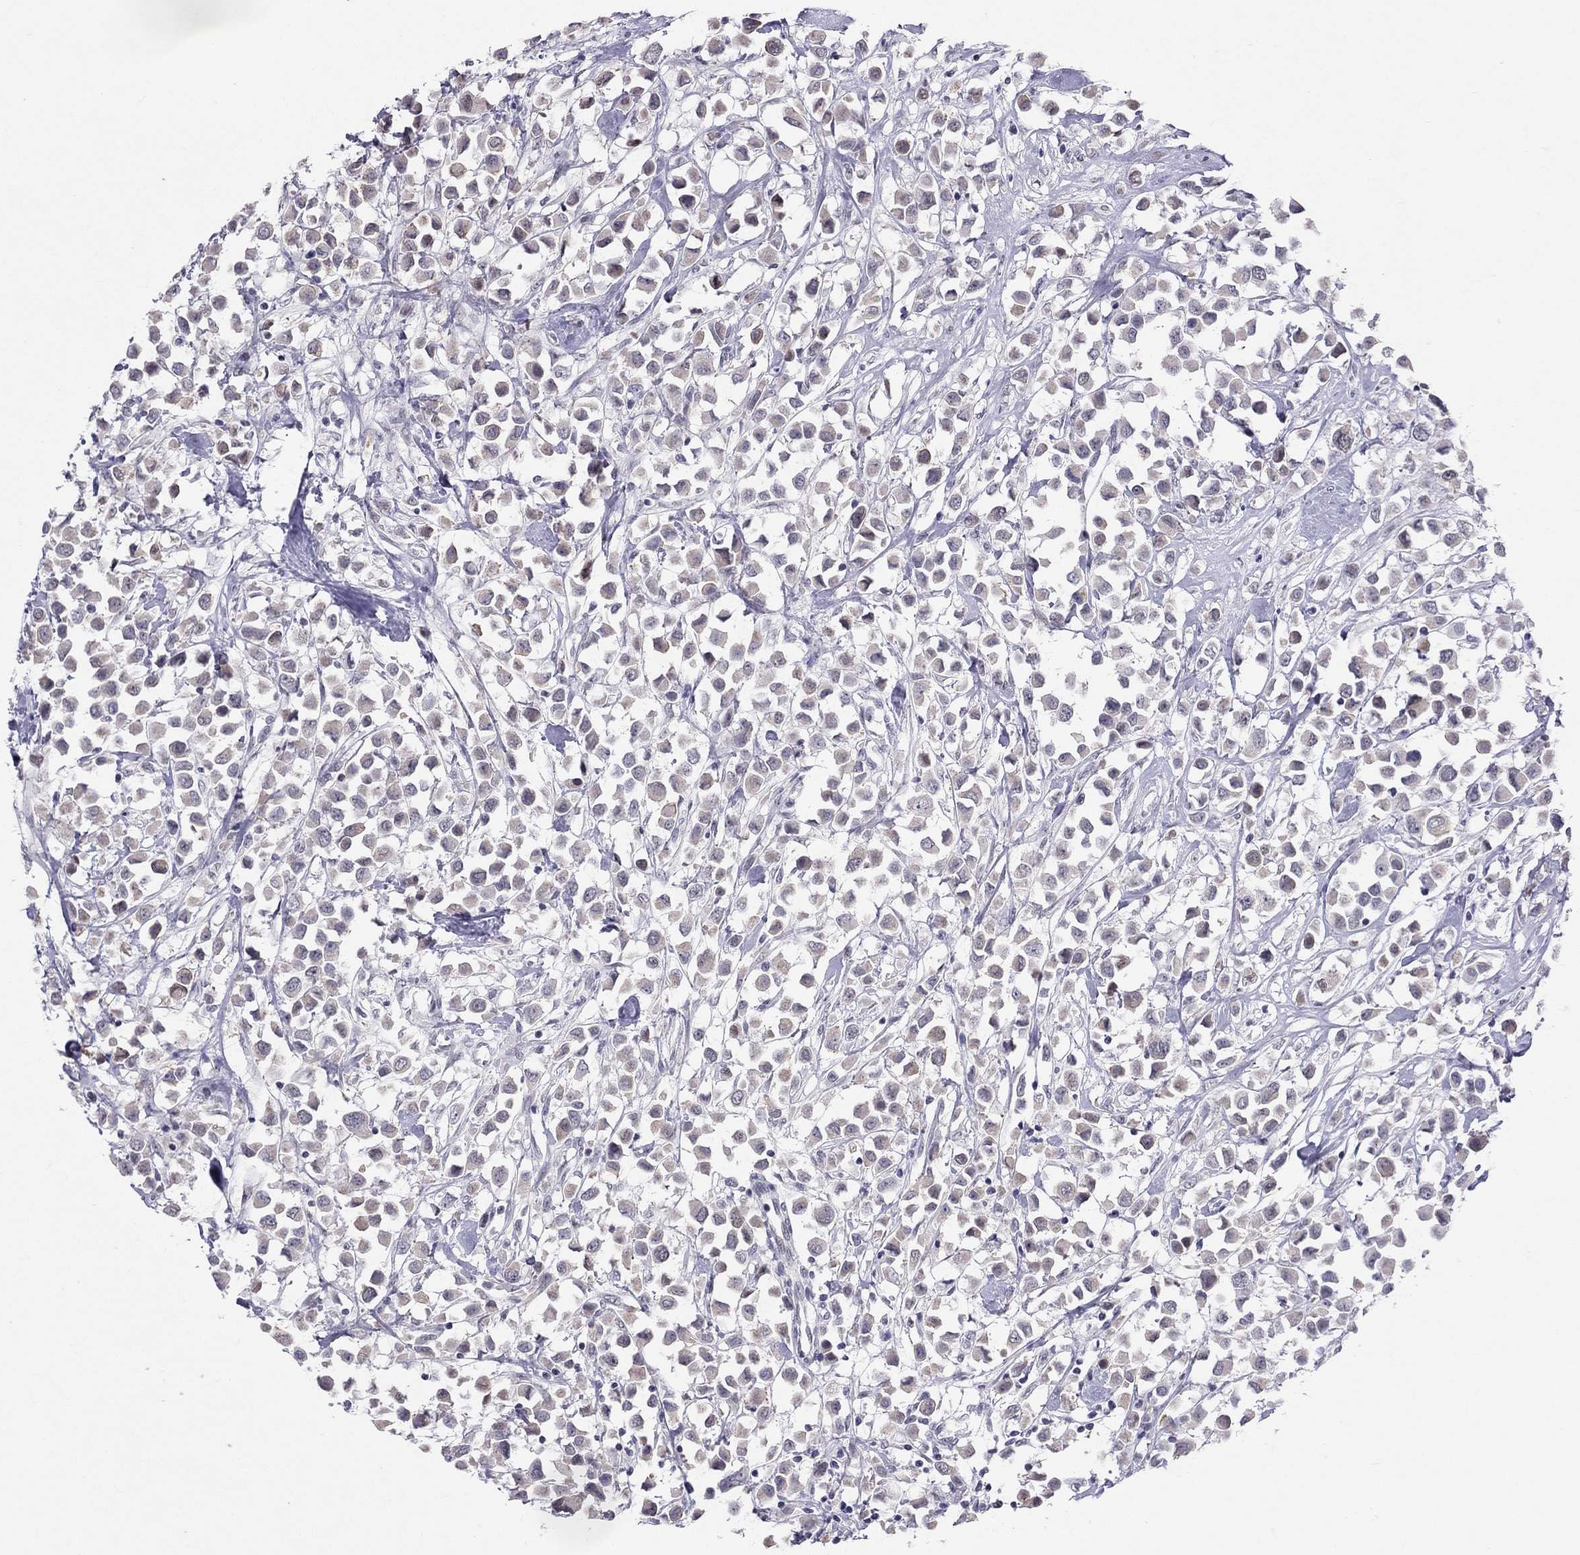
{"staining": {"intensity": "negative", "quantity": "none", "location": "none"}, "tissue": "breast cancer", "cell_type": "Tumor cells", "image_type": "cancer", "snomed": [{"axis": "morphology", "description": "Duct carcinoma"}, {"axis": "topography", "description": "Breast"}], "caption": "A micrograph of human breast cancer (infiltrating ductal carcinoma) is negative for staining in tumor cells.", "gene": "JHY", "patient": {"sex": "female", "age": 61}}